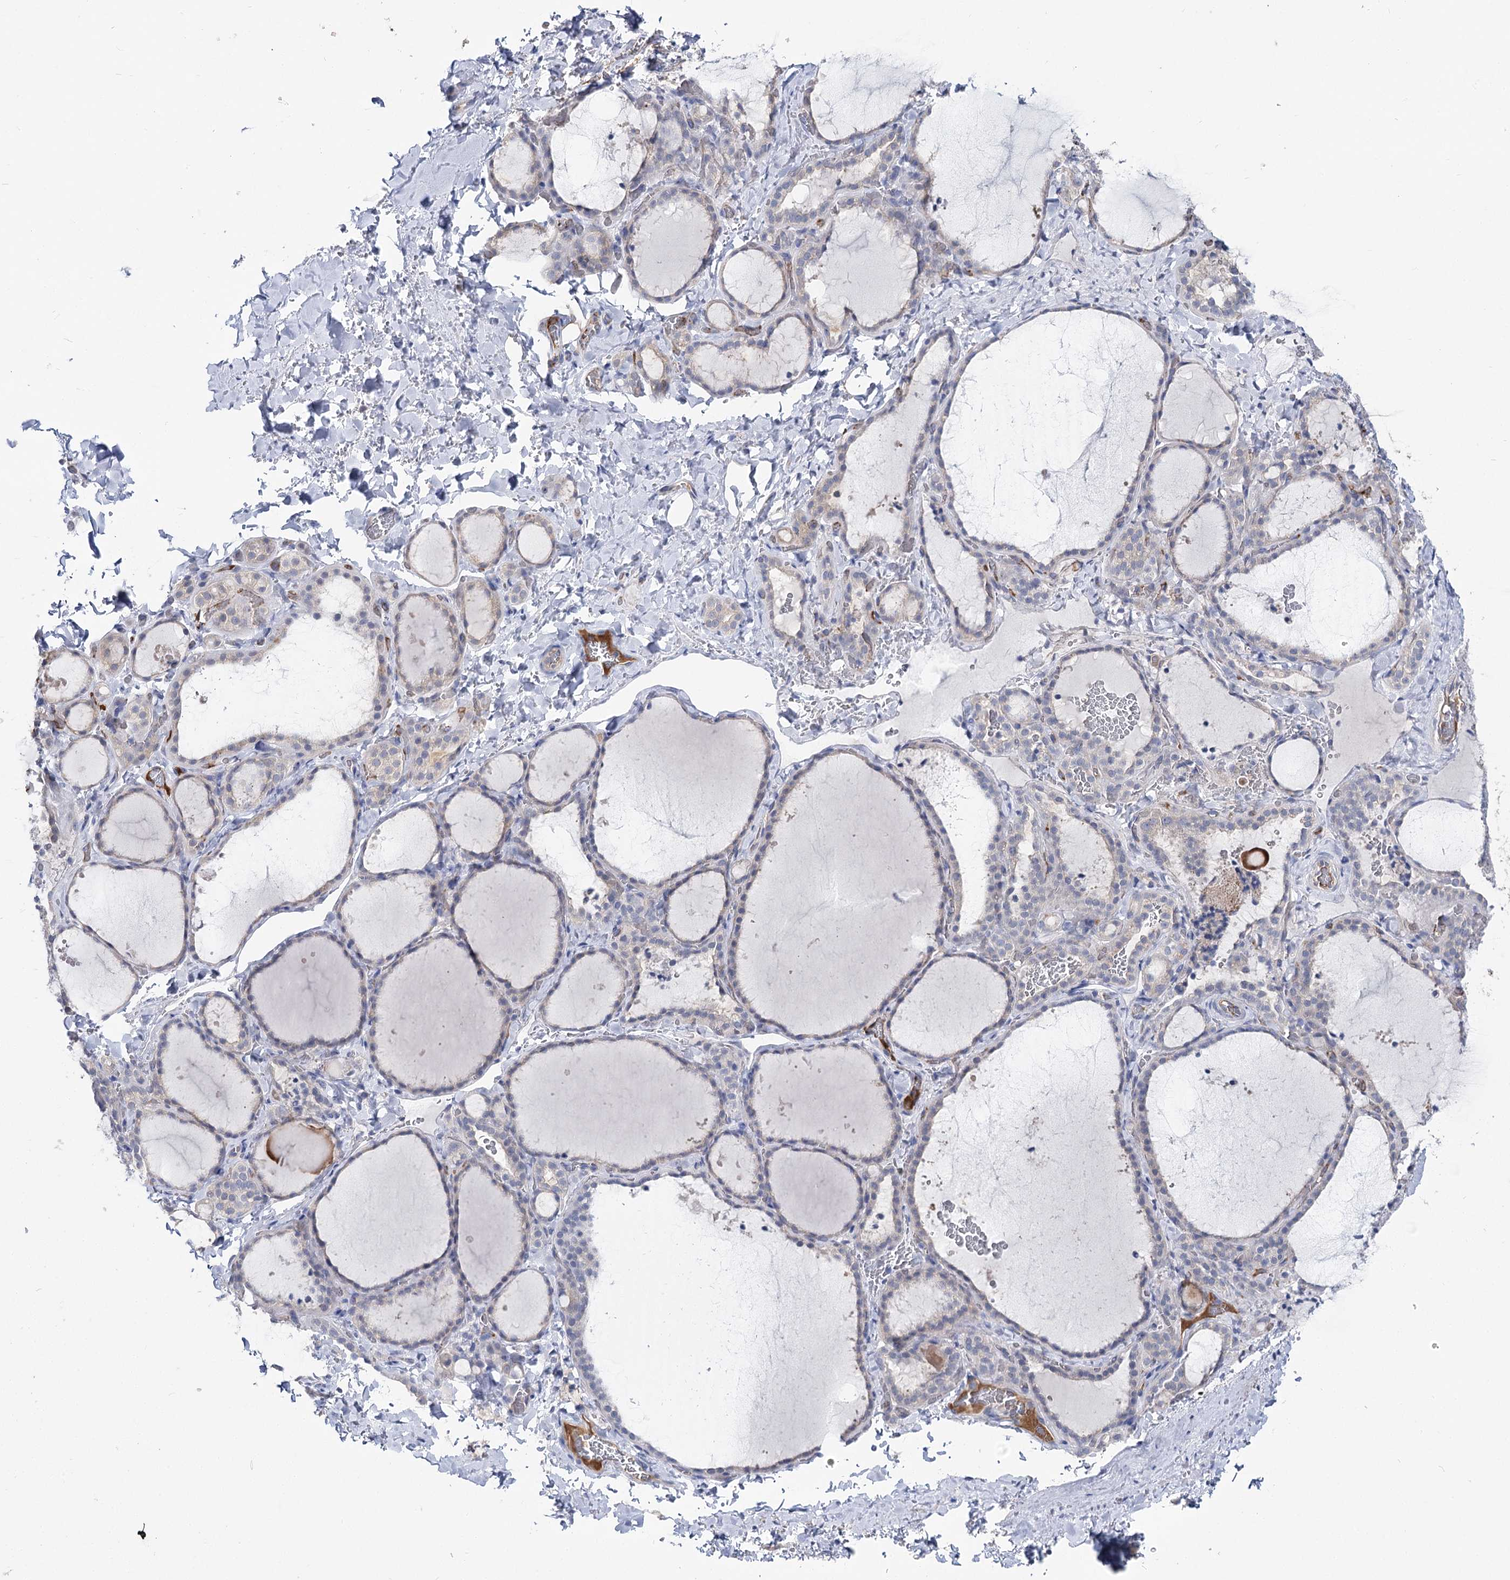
{"staining": {"intensity": "negative", "quantity": "none", "location": "none"}, "tissue": "thyroid gland", "cell_type": "Glandular cells", "image_type": "normal", "snomed": [{"axis": "morphology", "description": "Normal tissue, NOS"}, {"axis": "topography", "description": "Thyroid gland"}], "caption": "This is an immunohistochemistry histopathology image of normal human thyroid gland. There is no staining in glandular cells.", "gene": "UGP2", "patient": {"sex": "female", "age": 22}}